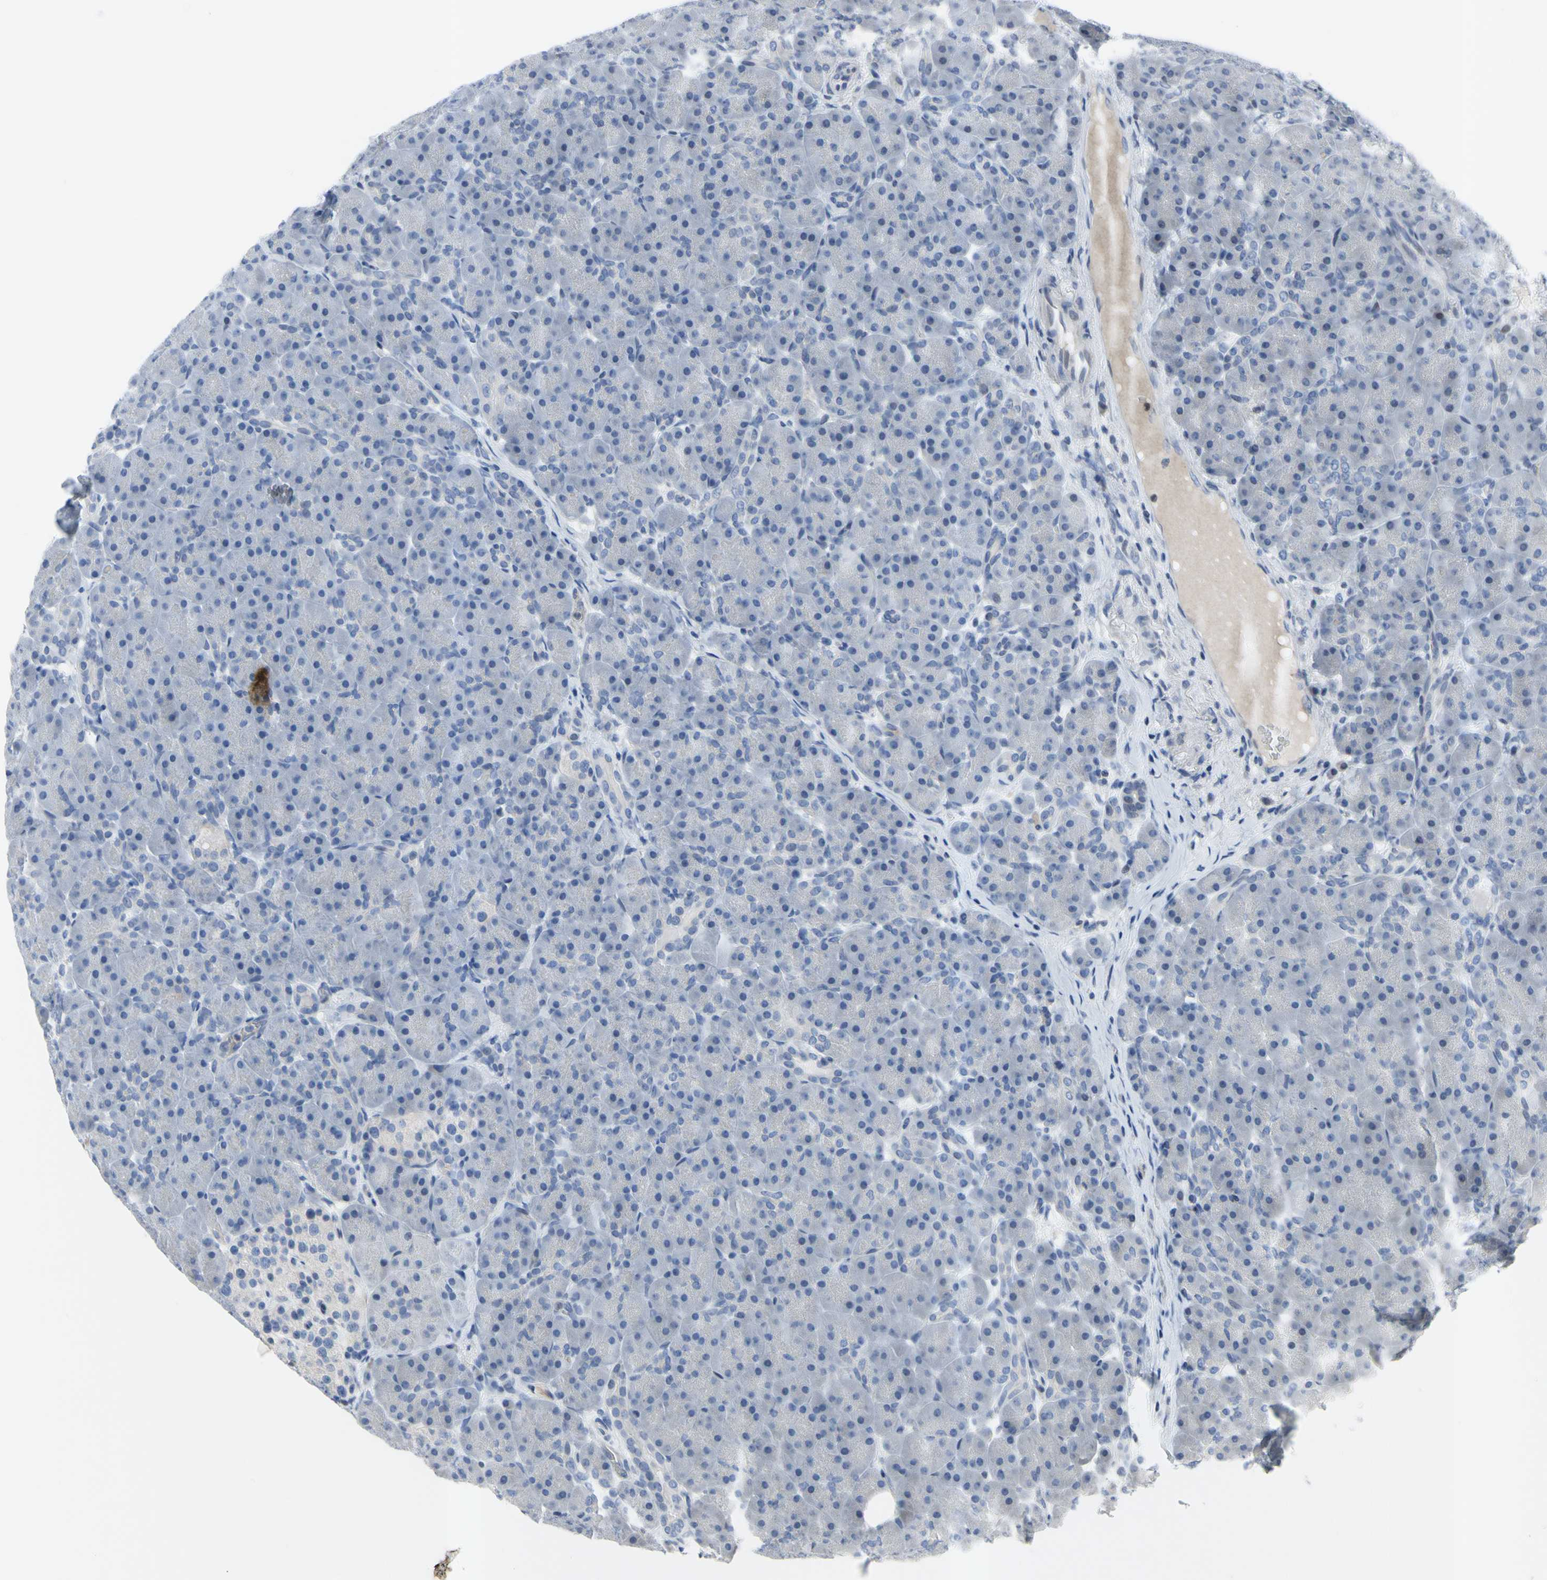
{"staining": {"intensity": "negative", "quantity": "none", "location": "none"}, "tissue": "pancreas", "cell_type": "Exocrine glandular cells", "image_type": "normal", "snomed": [{"axis": "morphology", "description": "Normal tissue, NOS"}, {"axis": "topography", "description": "Pancreas"}], "caption": "Exocrine glandular cells show no significant protein staining in normal pancreas. The staining was performed using DAB (3,3'-diaminobenzidine) to visualize the protein expression in brown, while the nuclei were stained in blue with hematoxylin (Magnification: 20x).", "gene": "ARG1", "patient": {"sex": "male", "age": 66}}